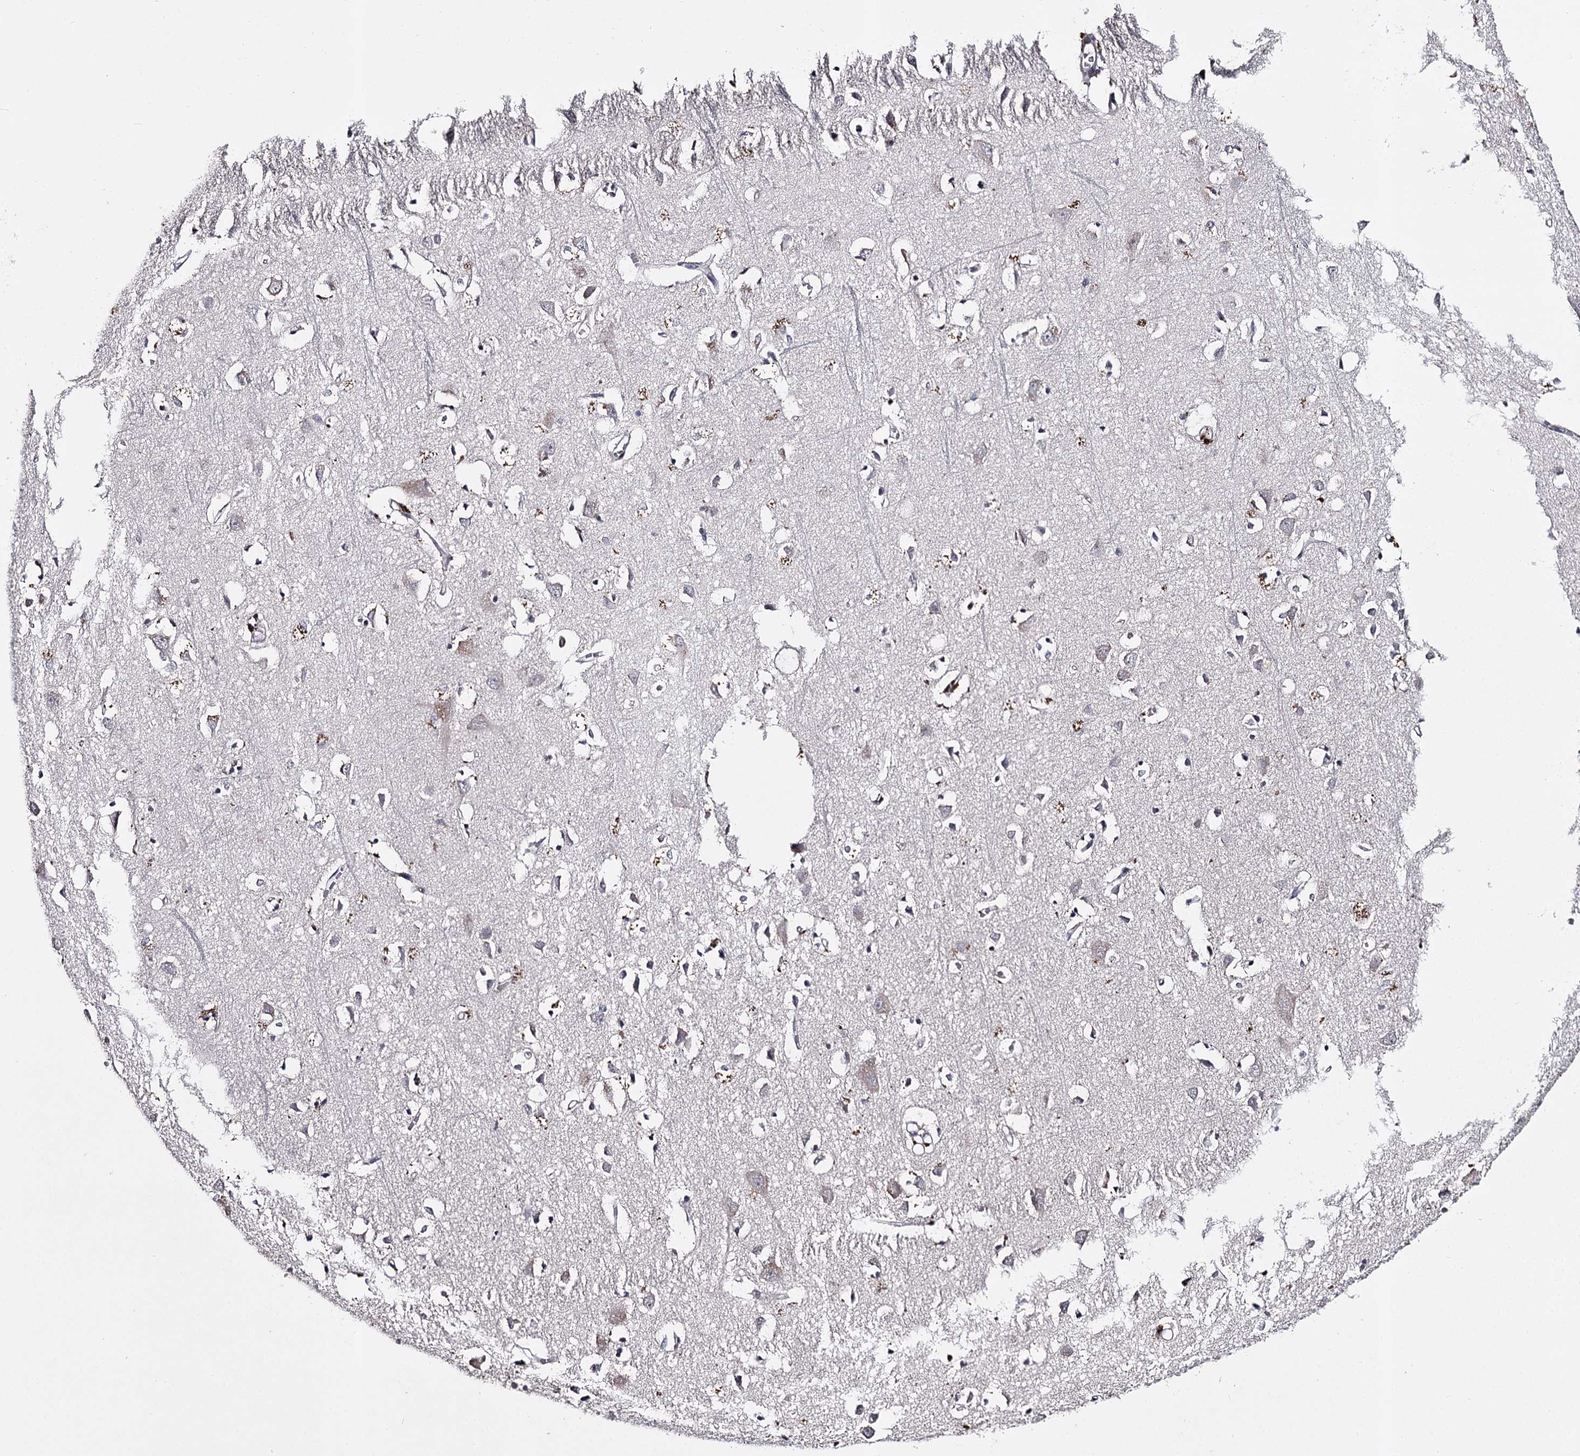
{"staining": {"intensity": "negative", "quantity": "none", "location": "none"}, "tissue": "cerebral cortex", "cell_type": "Endothelial cells", "image_type": "normal", "snomed": [{"axis": "morphology", "description": "Normal tissue, NOS"}, {"axis": "topography", "description": "Cerebral cortex"}], "caption": "This is an immunohistochemistry (IHC) photomicrograph of normal human cerebral cortex. There is no staining in endothelial cells.", "gene": "RASSF6", "patient": {"sex": "female", "age": 64}}